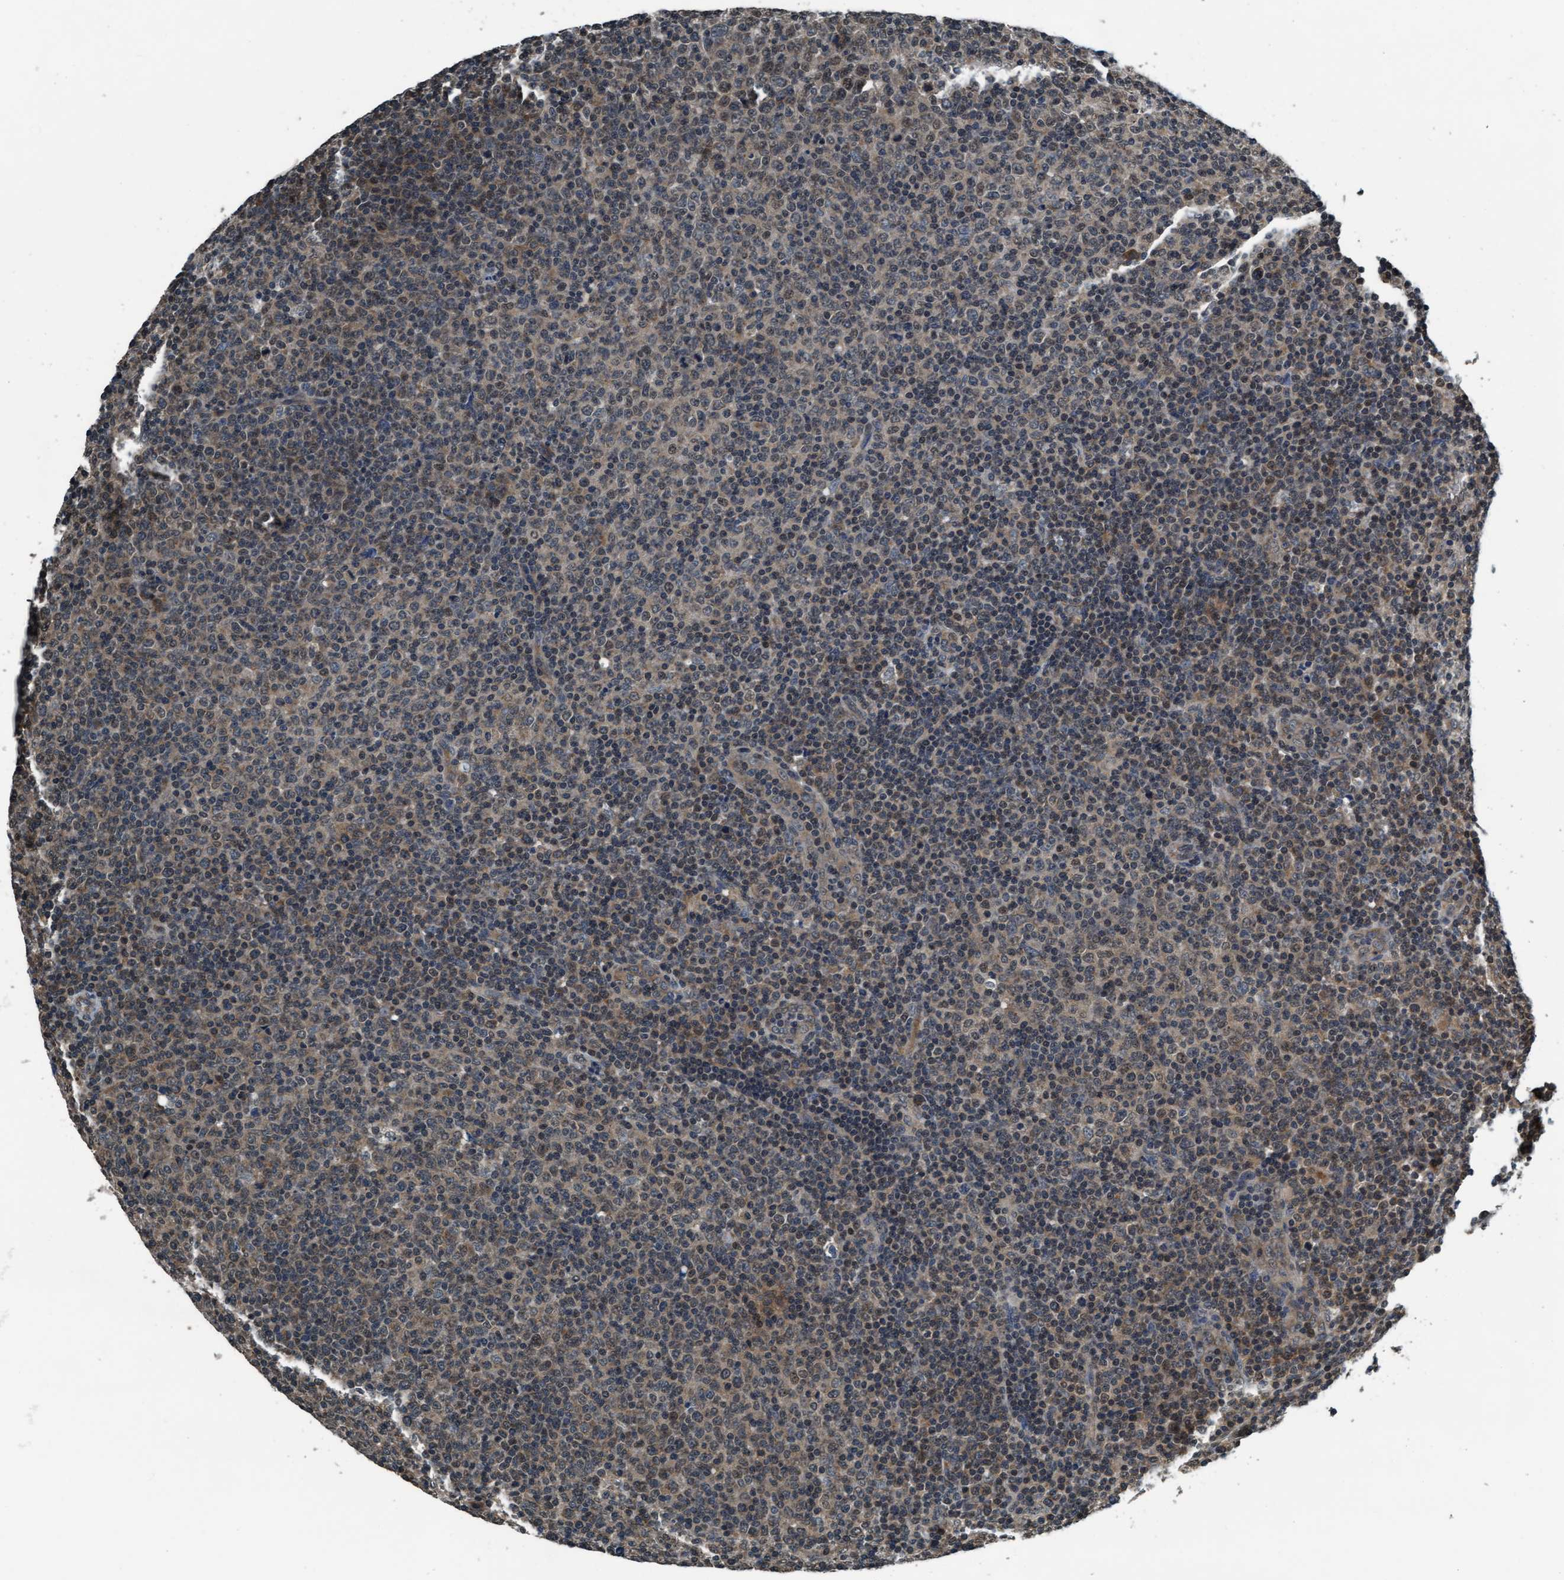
{"staining": {"intensity": "weak", "quantity": ">75%", "location": "cytoplasmic/membranous,nuclear"}, "tissue": "lymphoma", "cell_type": "Tumor cells", "image_type": "cancer", "snomed": [{"axis": "morphology", "description": "Malignant lymphoma, non-Hodgkin's type, Low grade"}, {"axis": "topography", "description": "Lymph node"}], "caption": "Malignant lymphoma, non-Hodgkin's type (low-grade) tissue demonstrates weak cytoplasmic/membranous and nuclear staining in about >75% of tumor cells The staining is performed using DAB brown chromogen to label protein expression. The nuclei are counter-stained blue using hematoxylin.", "gene": "WASF1", "patient": {"sex": "male", "age": 70}}